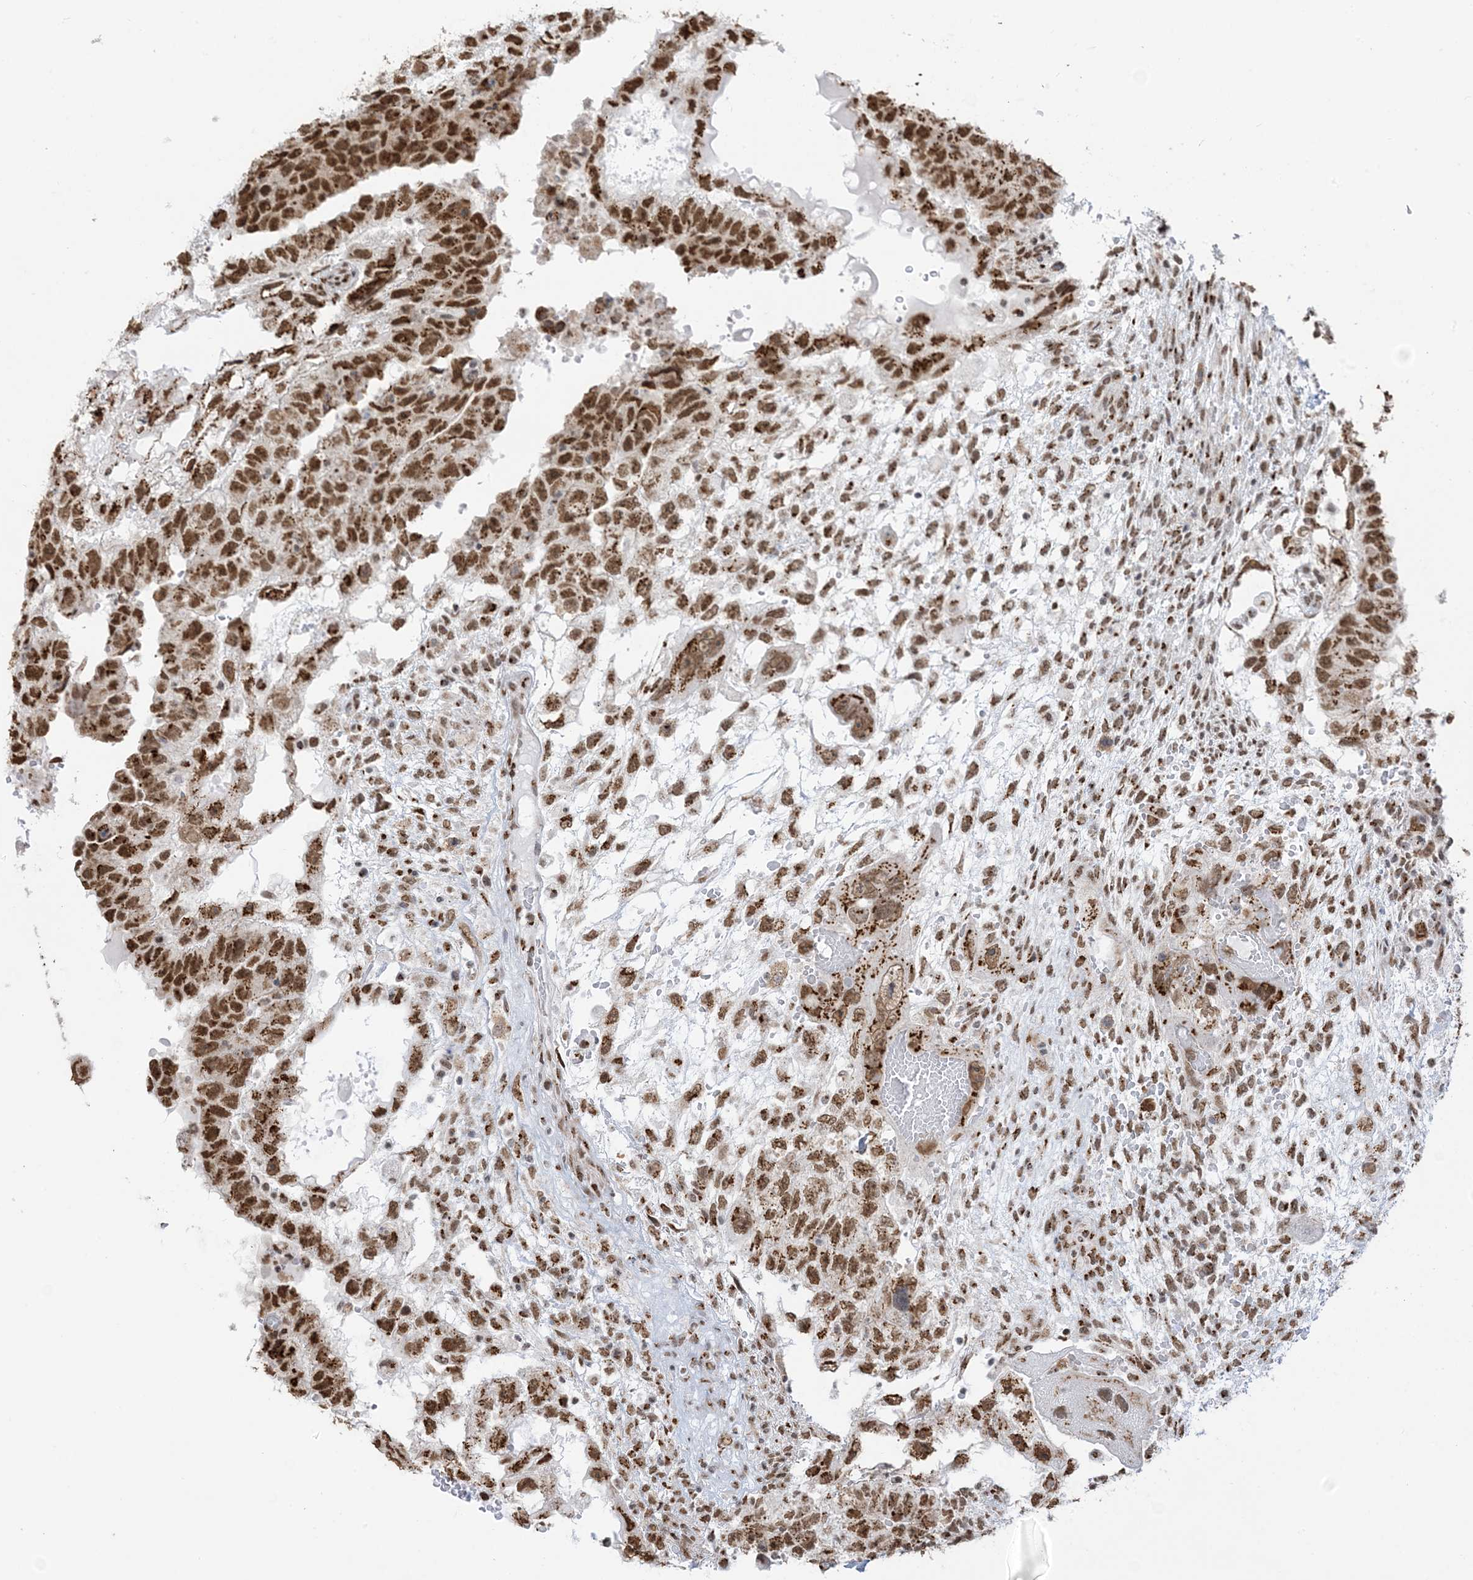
{"staining": {"intensity": "strong", "quantity": ">75%", "location": "cytoplasmic/membranous,nuclear"}, "tissue": "testis cancer", "cell_type": "Tumor cells", "image_type": "cancer", "snomed": [{"axis": "morphology", "description": "Carcinoma, Embryonal, NOS"}, {"axis": "topography", "description": "Testis"}], "caption": "A micrograph of testis cancer (embryonal carcinoma) stained for a protein exhibits strong cytoplasmic/membranous and nuclear brown staining in tumor cells.", "gene": "GPR107", "patient": {"sex": "male", "age": 36}}